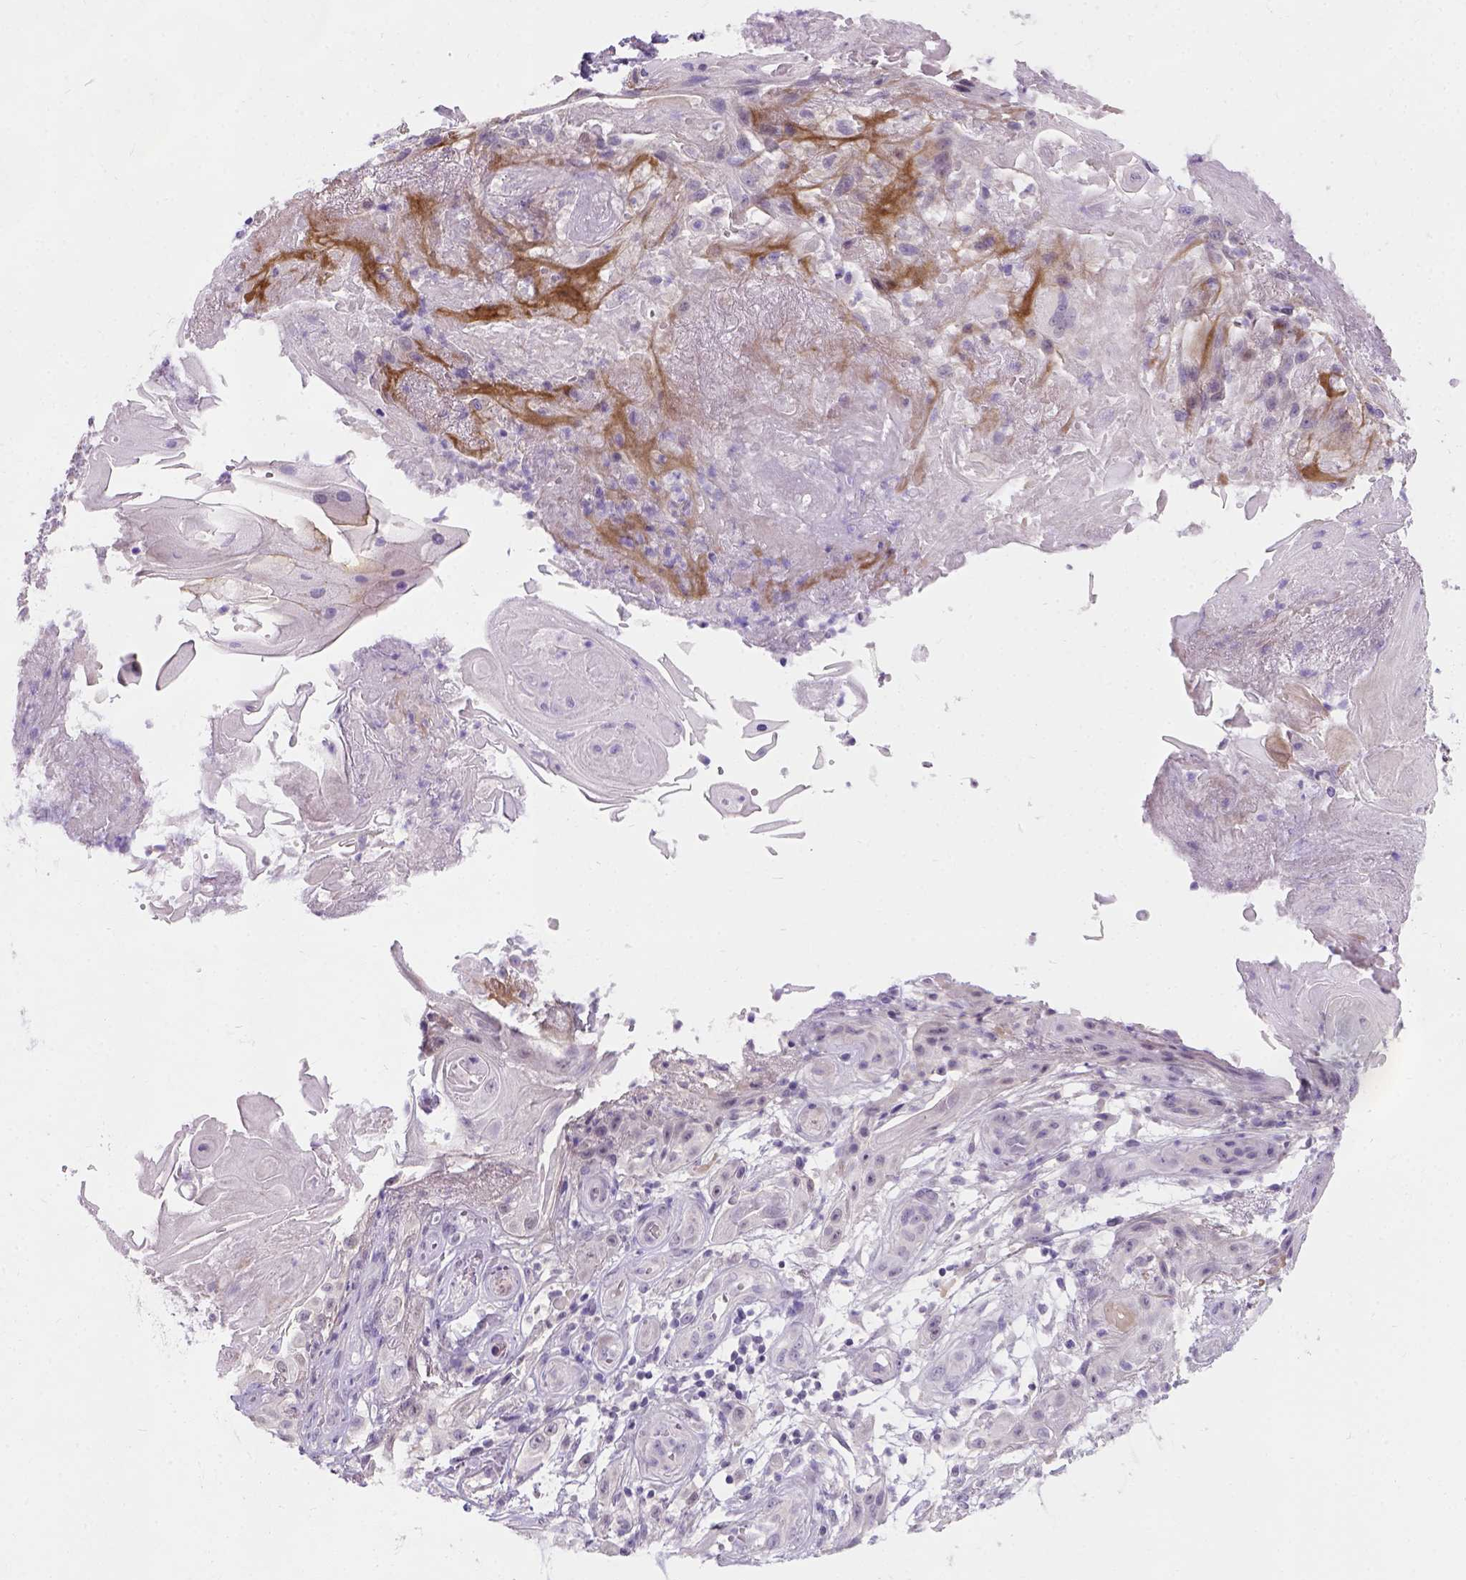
{"staining": {"intensity": "negative", "quantity": "none", "location": "none"}, "tissue": "skin cancer", "cell_type": "Tumor cells", "image_type": "cancer", "snomed": [{"axis": "morphology", "description": "Squamous cell carcinoma, NOS"}, {"axis": "topography", "description": "Skin"}], "caption": "DAB immunohistochemical staining of human skin cancer displays no significant positivity in tumor cells.", "gene": "C20orf144", "patient": {"sex": "male", "age": 62}}